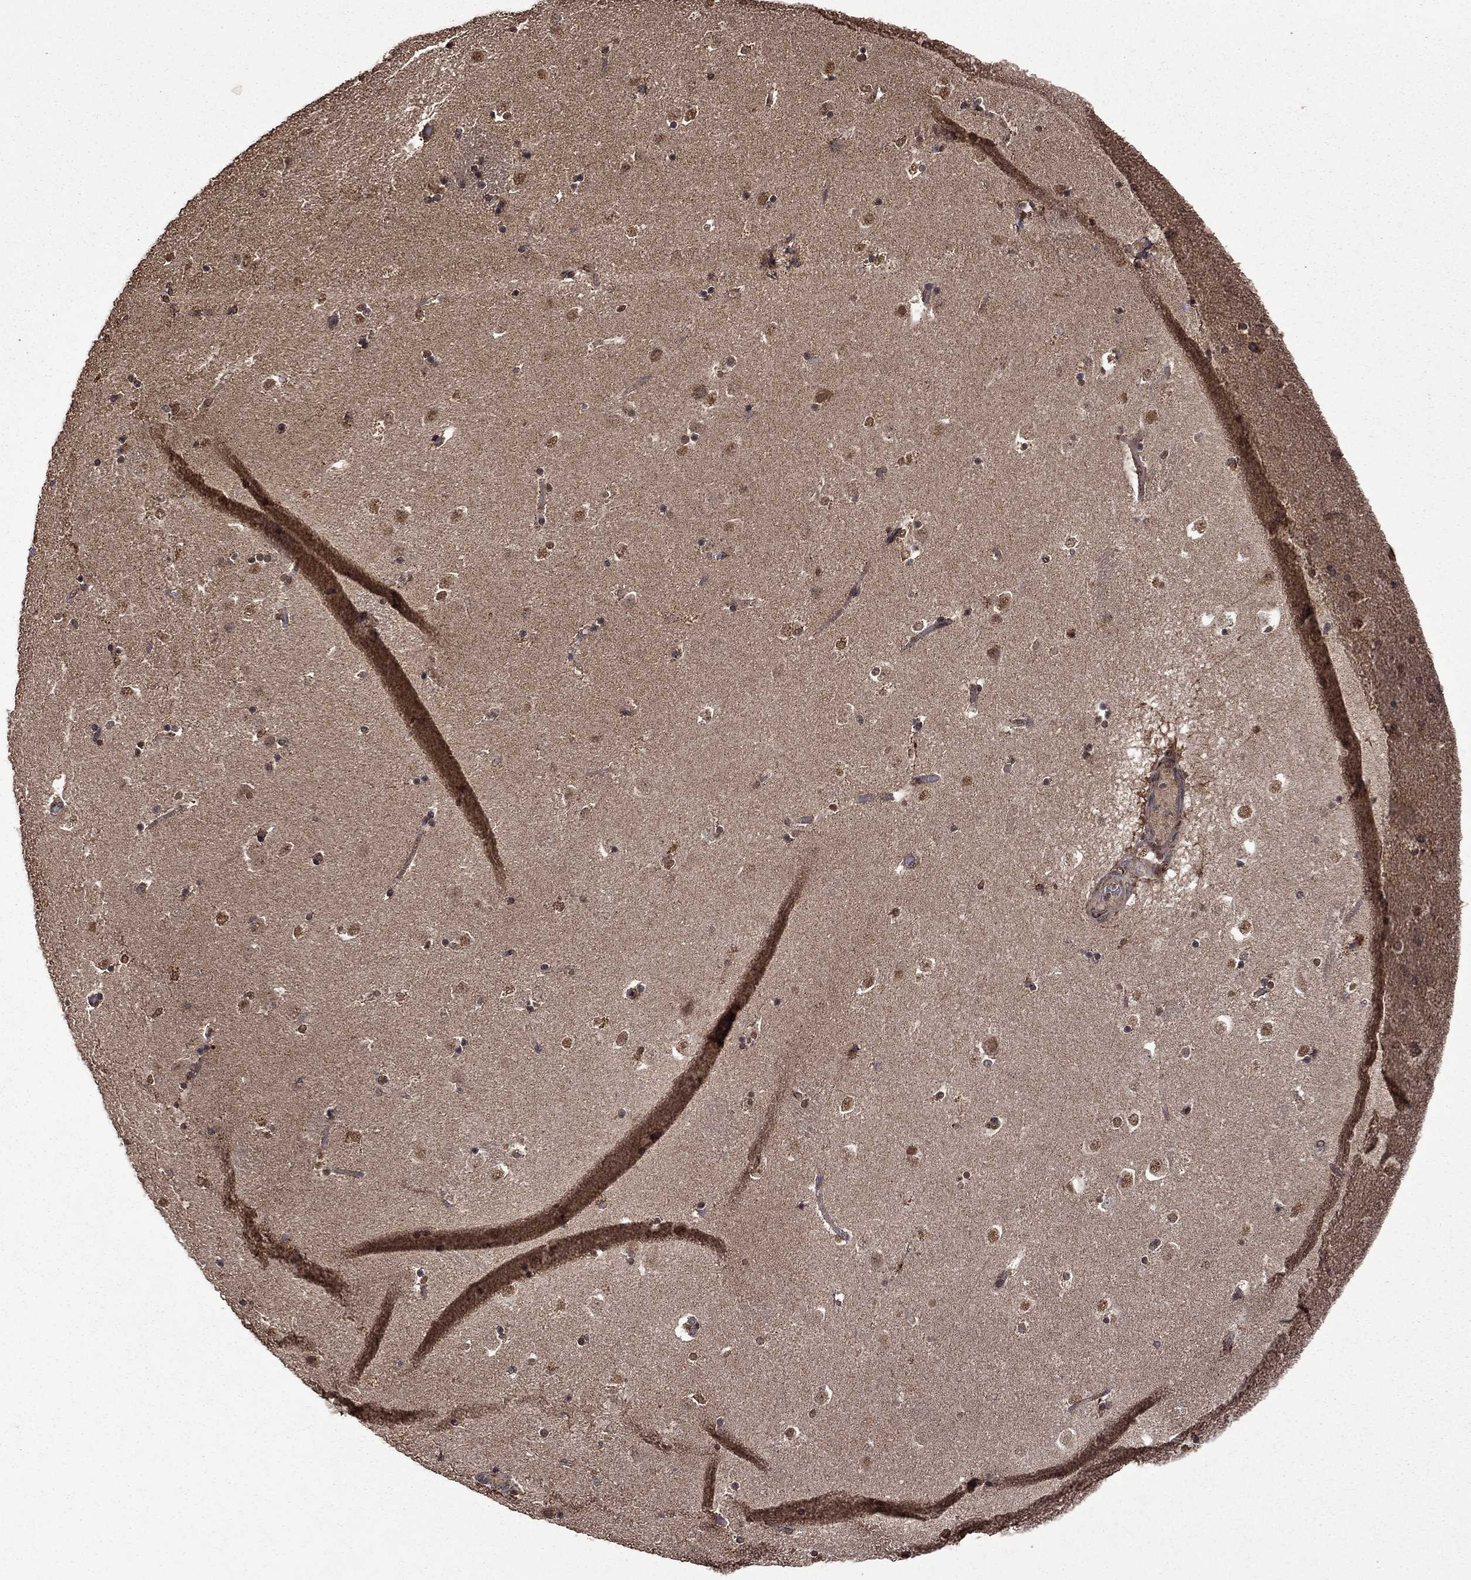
{"staining": {"intensity": "moderate", "quantity": "25%-75%", "location": "cytoplasmic/membranous"}, "tissue": "caudate", "cell_type": "Glial cells", "image_type": "normal", "snomed": [{"axis": "morphology", "description": "Normal tissue, NOS"}, {"axis": "topography", "description": "Lateral ventricle wall"}], "caption": "Immunohistochemical staining of benign caudate reveals medium levels of moderate cytoplasmic/membranous staining in about 25%-75% of glial cells.", "gene": "ITM2B", "patient": {"sex": "male", "age": 51}}